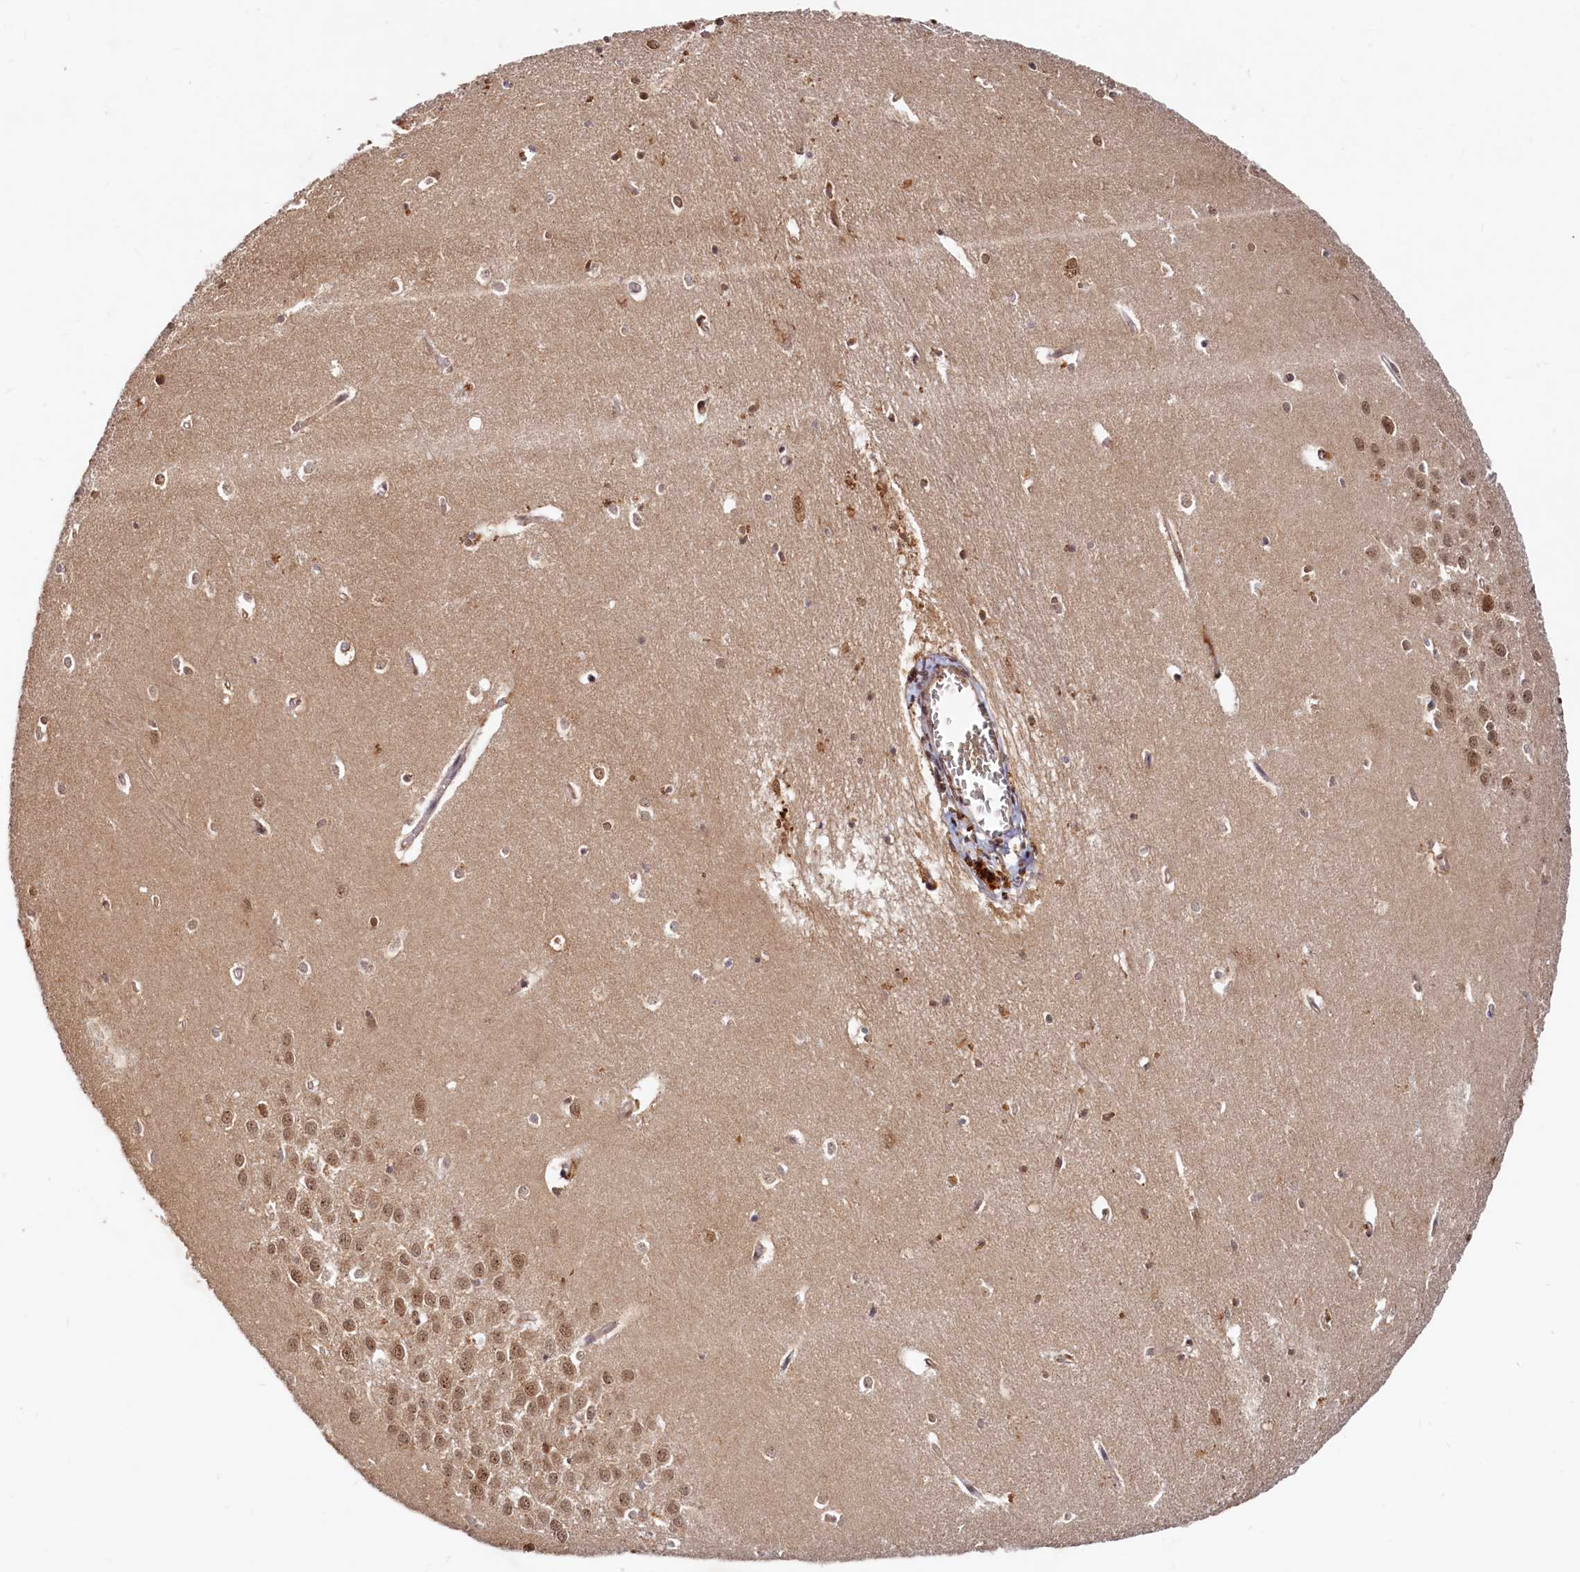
{"staining": {"intensity": "moderate", "quantity": "<25%", "location": "nuclear"}, "tissue": "hippocampus", "cell_type": "Glial cells", "image_type": "normal", "snomed": [{"axis": "morphology", "description": "Normal tissue, NOS"}, {"axis": "topography", "description": "Hippocampus"}], "caption": "Hippocampus stained with a brown dye demonstrates moderate nuclear positive staining in about <25% of glial cells.", "gene": "TRAPPC4", "patient": {"sex": "female", "age": 64}}